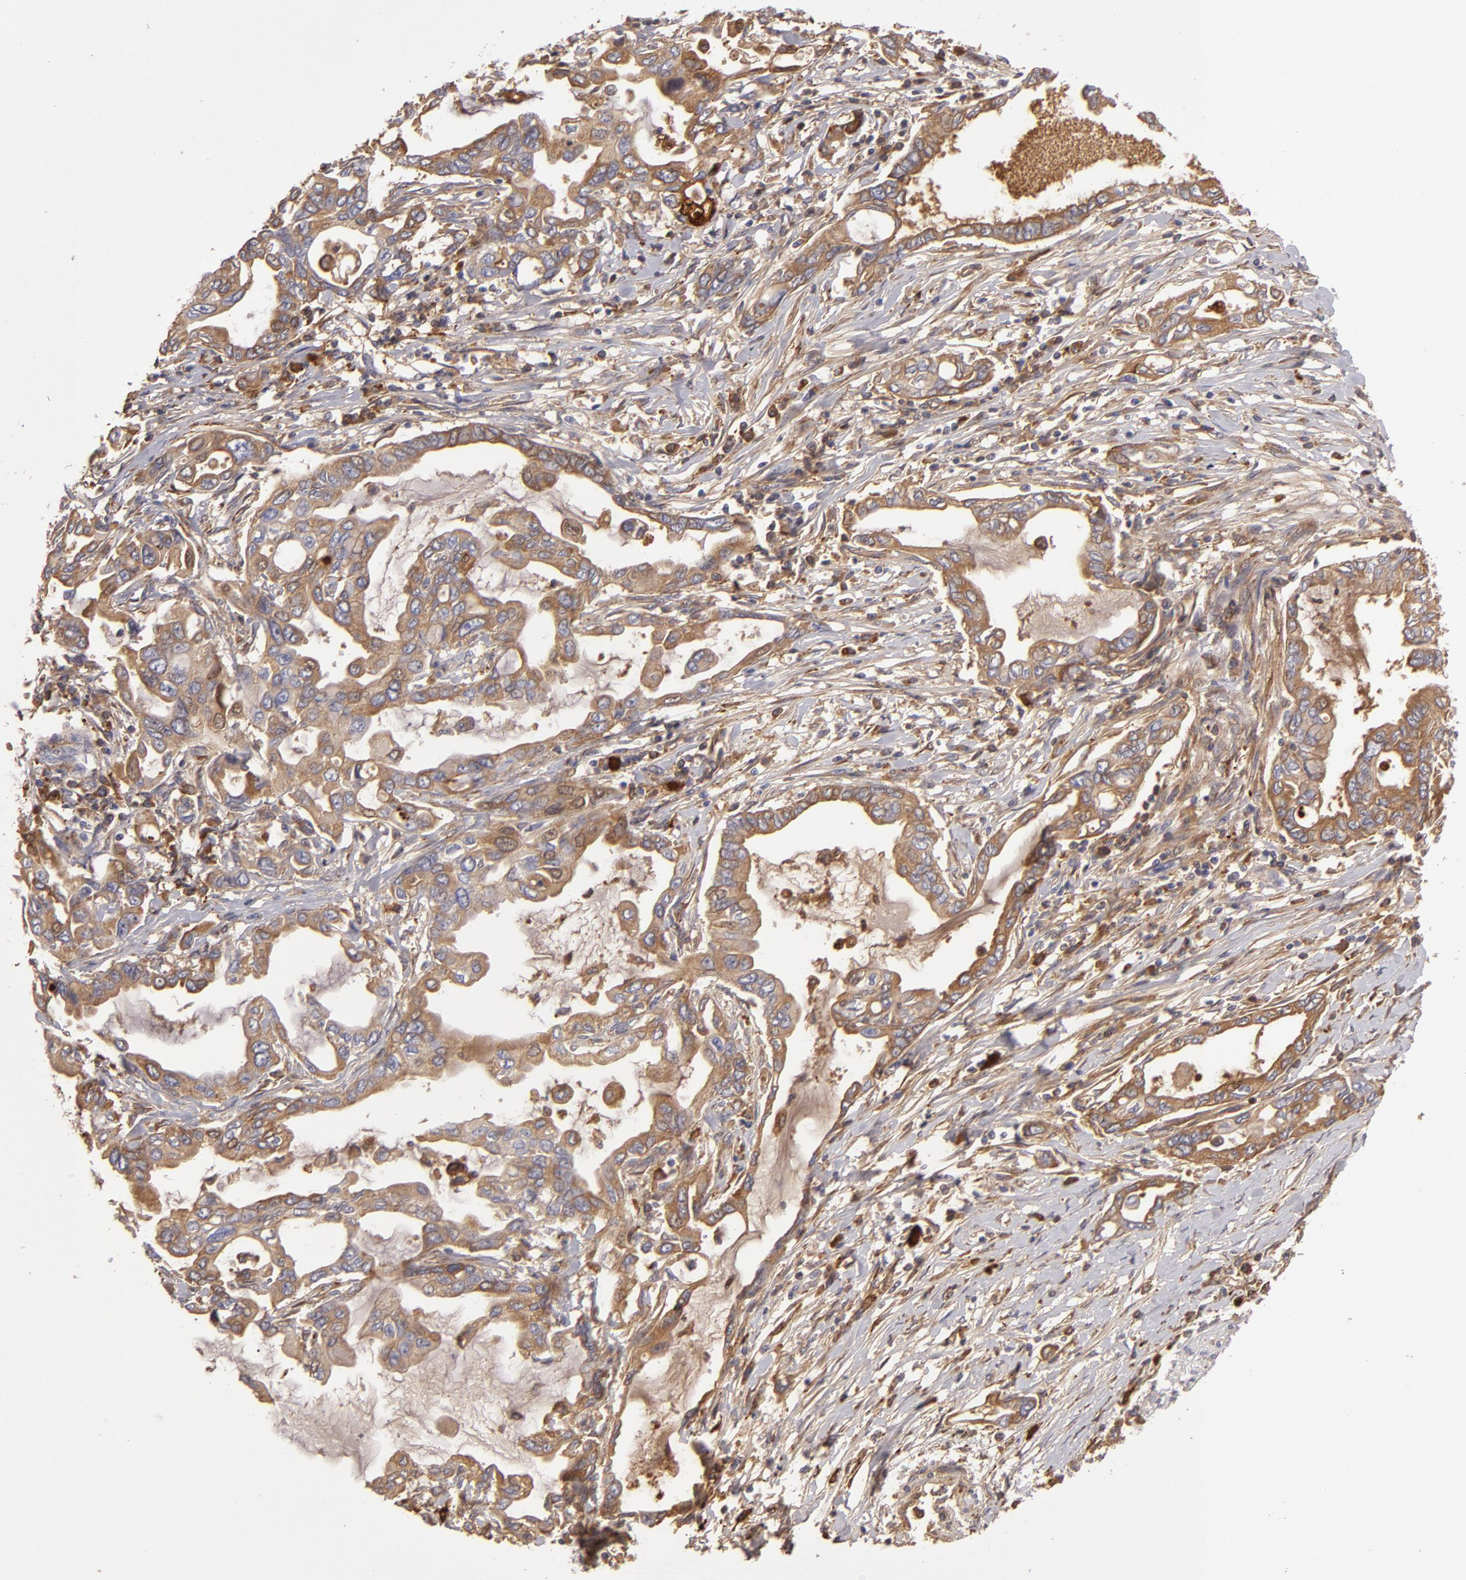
{"staining": {"intensity": "moderate", "quantity": ">75%", "location": "cytoplasmic/membranous"}, "tissue": "pancreatic cancer", "cell_type": "Tumor cells", "image_type": "cancer", "snomed": [{"axis": "morphology", "description": "Adenocarcinoma, NOS"}, {"axis": "topography", "description": "Pancreas"}], "caption": "Human pancreatic cancer (adenocarcinoma) stained with a protein marker displays moderate staining in tumor cells.", "gene": "CFB", "patient": {"sex": "female", "age": 57}}